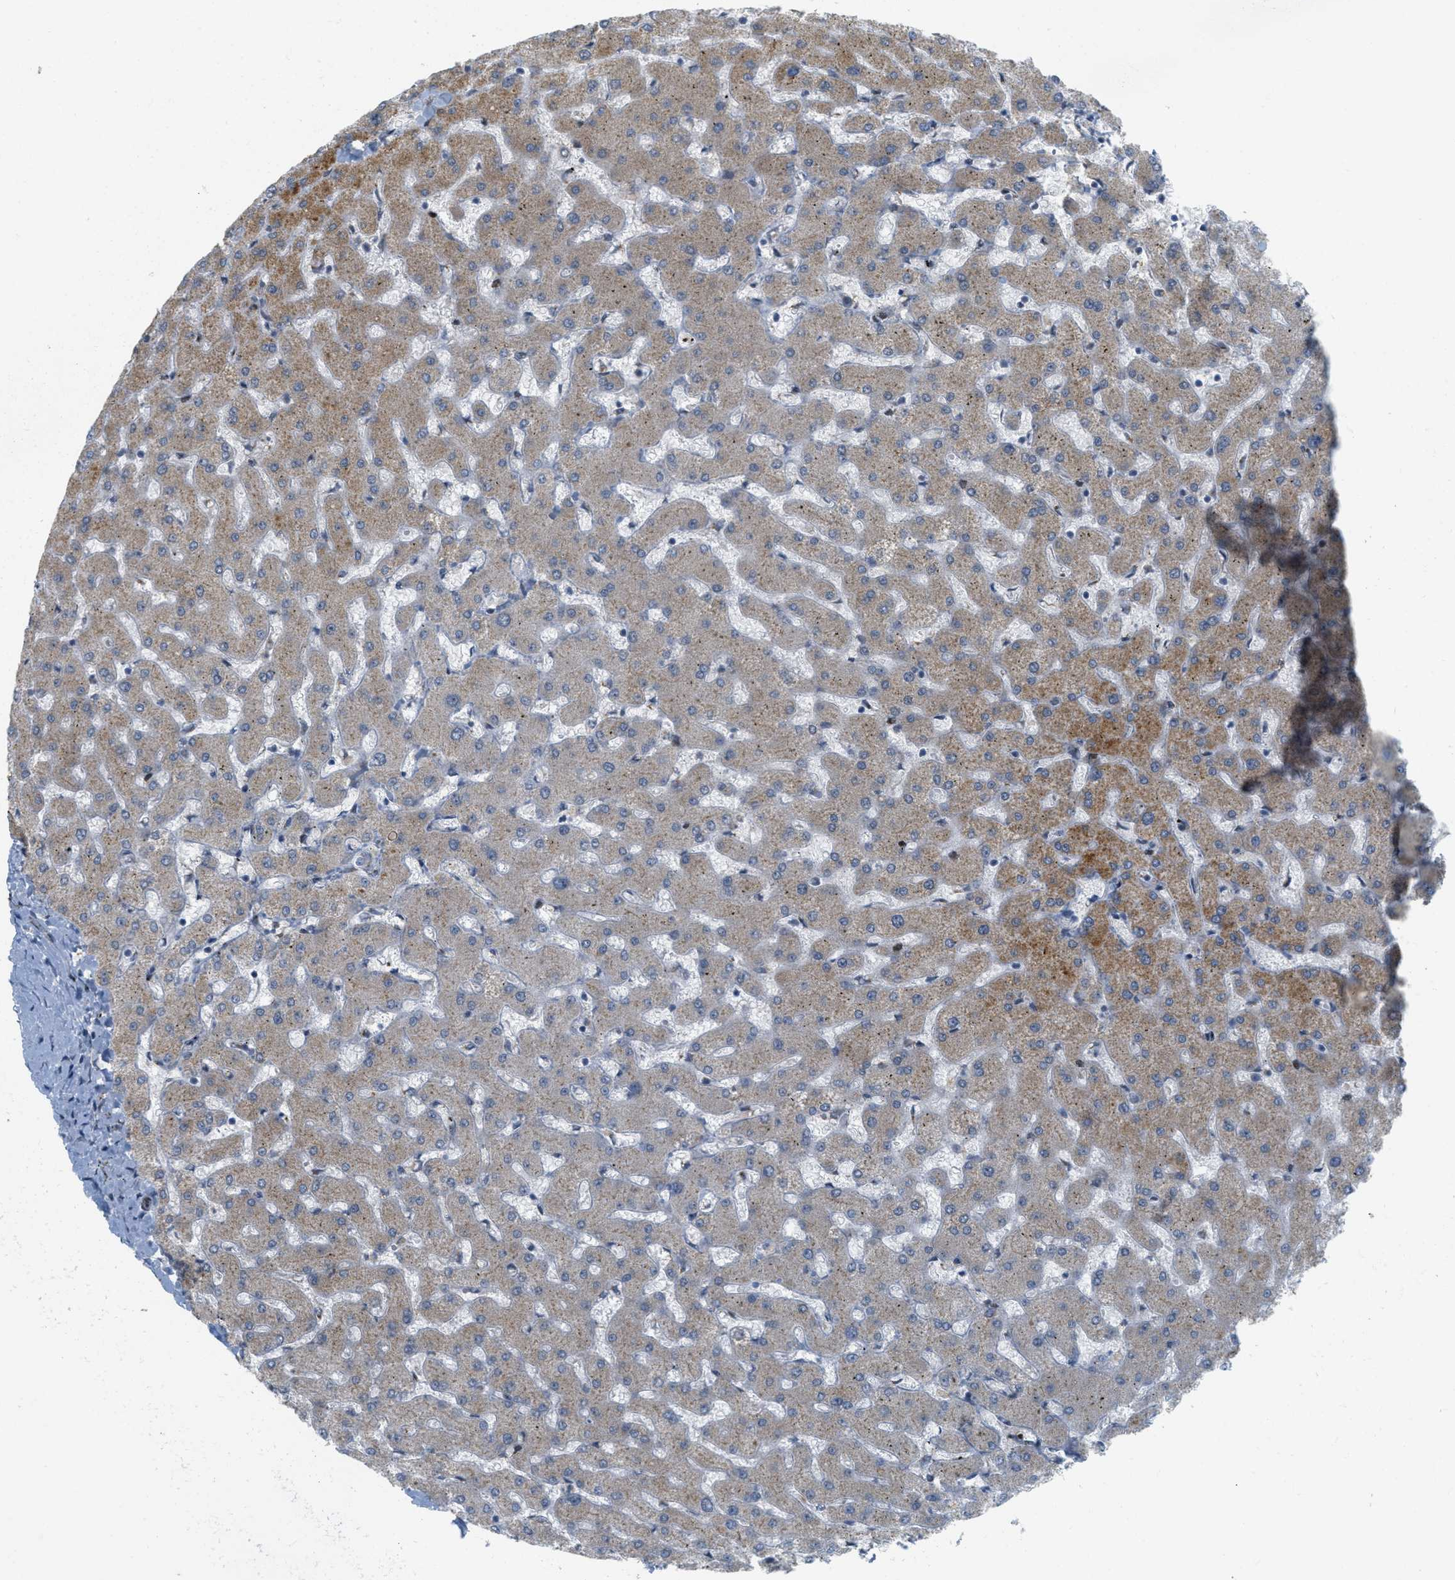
{"staining": {"intensity": "weak", "quantity": "<25%", "location": "cytoplasmic/membranous"}, "tissue": "liver", "cell_type": "Cholangiocytes", "image_type": "normal", "snomed": [{"axis": "morphology", "description": "Normal tissue, NOS"}, {"axis": "topography", "description": "Liver"}], "caption": "Image shows no protein staining in cholangiocytes of benign liver. (IHC, brightfield microscopy, high magnification).", "gene": "ZFPL1", "patient": {"sex": "female", "age": 63}}